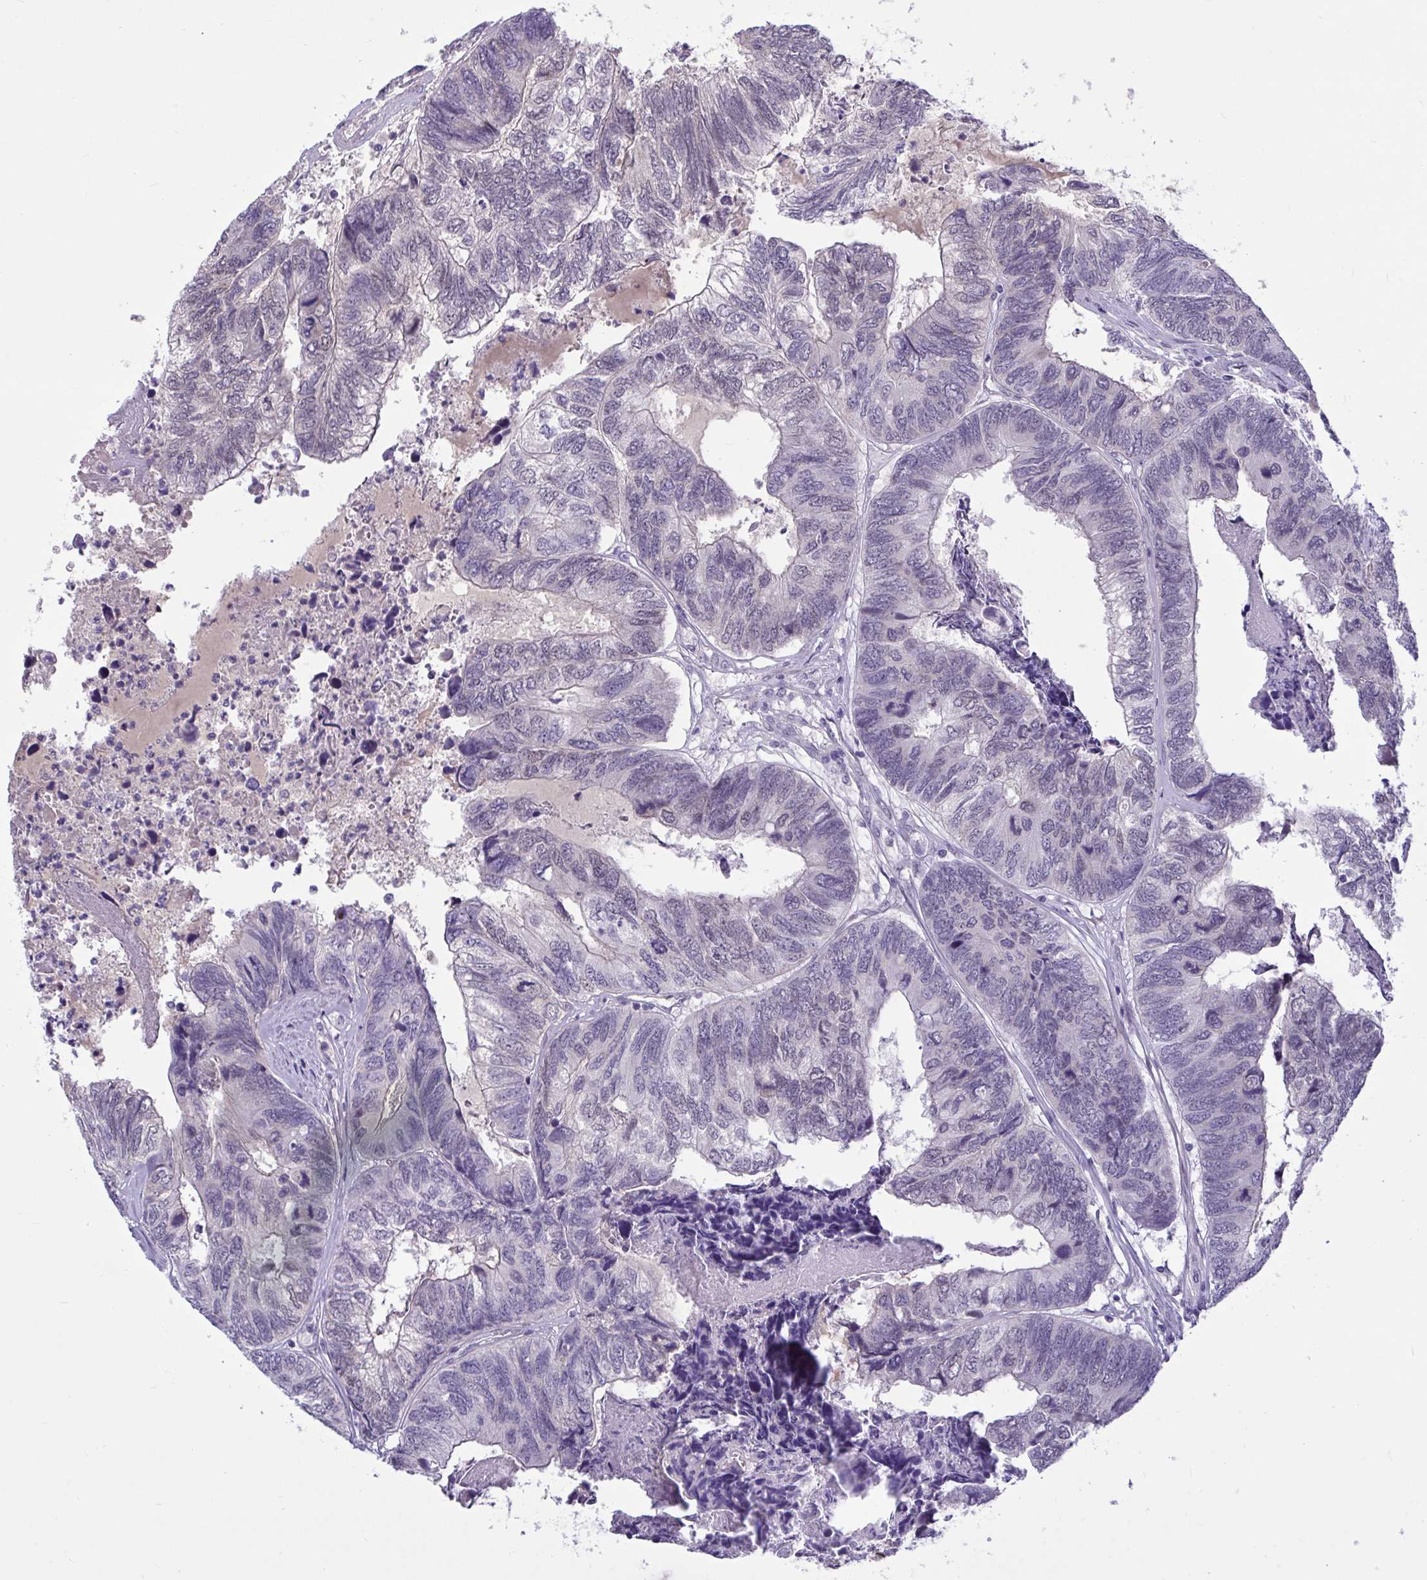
{"staining": {"intensity": "negative", "quantity": "none", "location": "none"}, "tissue": "colorectal cancer", "cell_type": "Tumor cells", "image_type": "cancer", "snomed": [{"axis": "morphology", "description": "Adenocarcinoma, NOS"}, {"axis": "topography", "description": "Colon"}], "caption": "Tumor cells are negative for brown protein staining in colorectal cancer (adenocarcinoma).", "gene": "CNGB3", "patient": {"sex": "female", "age": 67}}